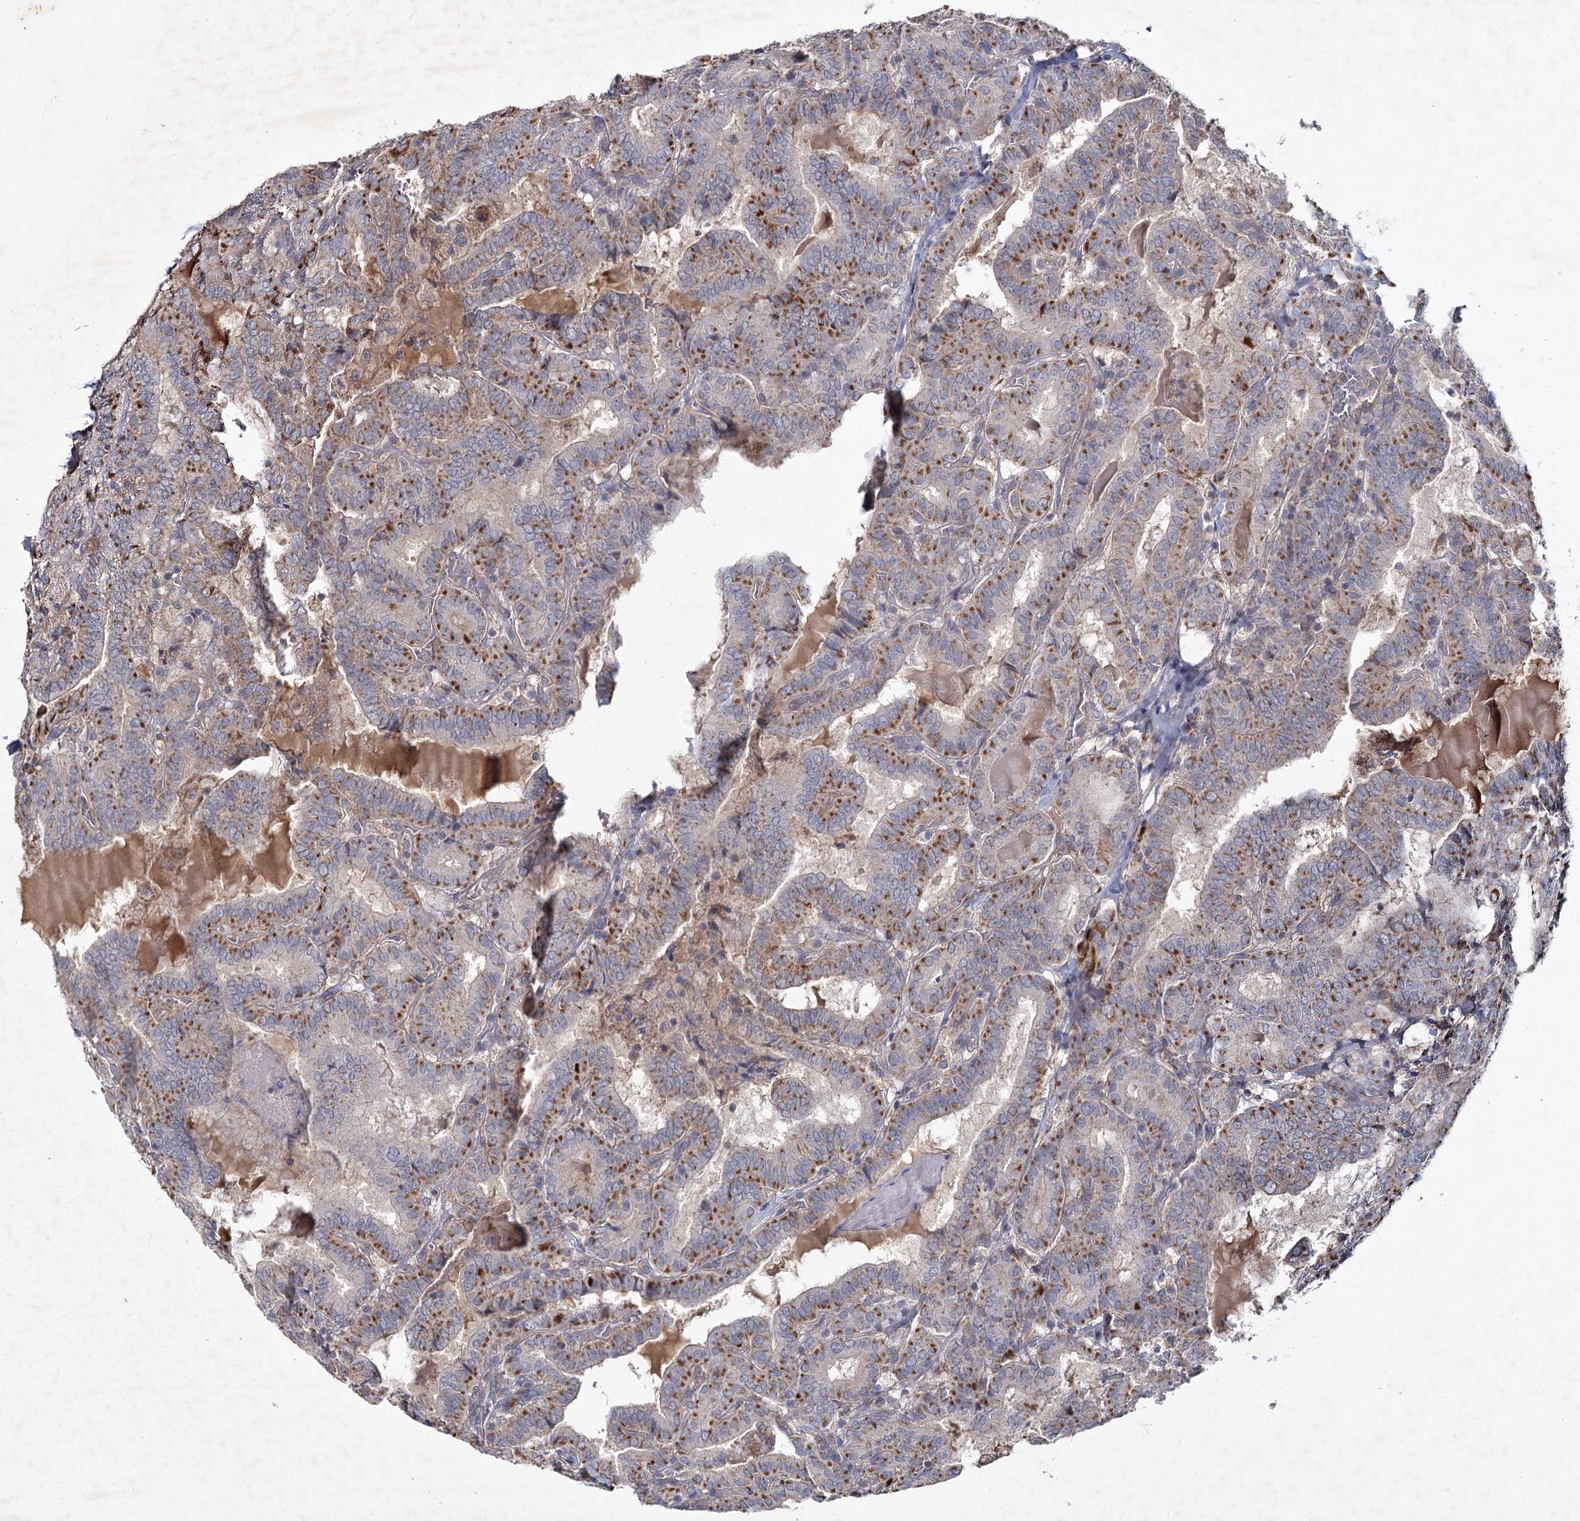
{"staining": {"intensity": "strong", "quantity": "25%-75%", "location": "cytoplasmic/membranous"}, "tissue": "thyroid cancer", "cell_type": "Tumor cells", "image_type": "cancer", "snomed": [{"axis": "morphology", "description": "Papillary adenocarcinoma, NOS"}, {"axis": "topography", "description": "Thyroid gland"}], "caption": "Approximately 25%-75% of tumor cells in thyroid papillary adenocarcinoma reveal strong cytoplasmic/membranous protein staining as visualized by brown immunohistochemical staining.", "gene": "MRPL44", "patient": {"sex": "female", "age": 72}}